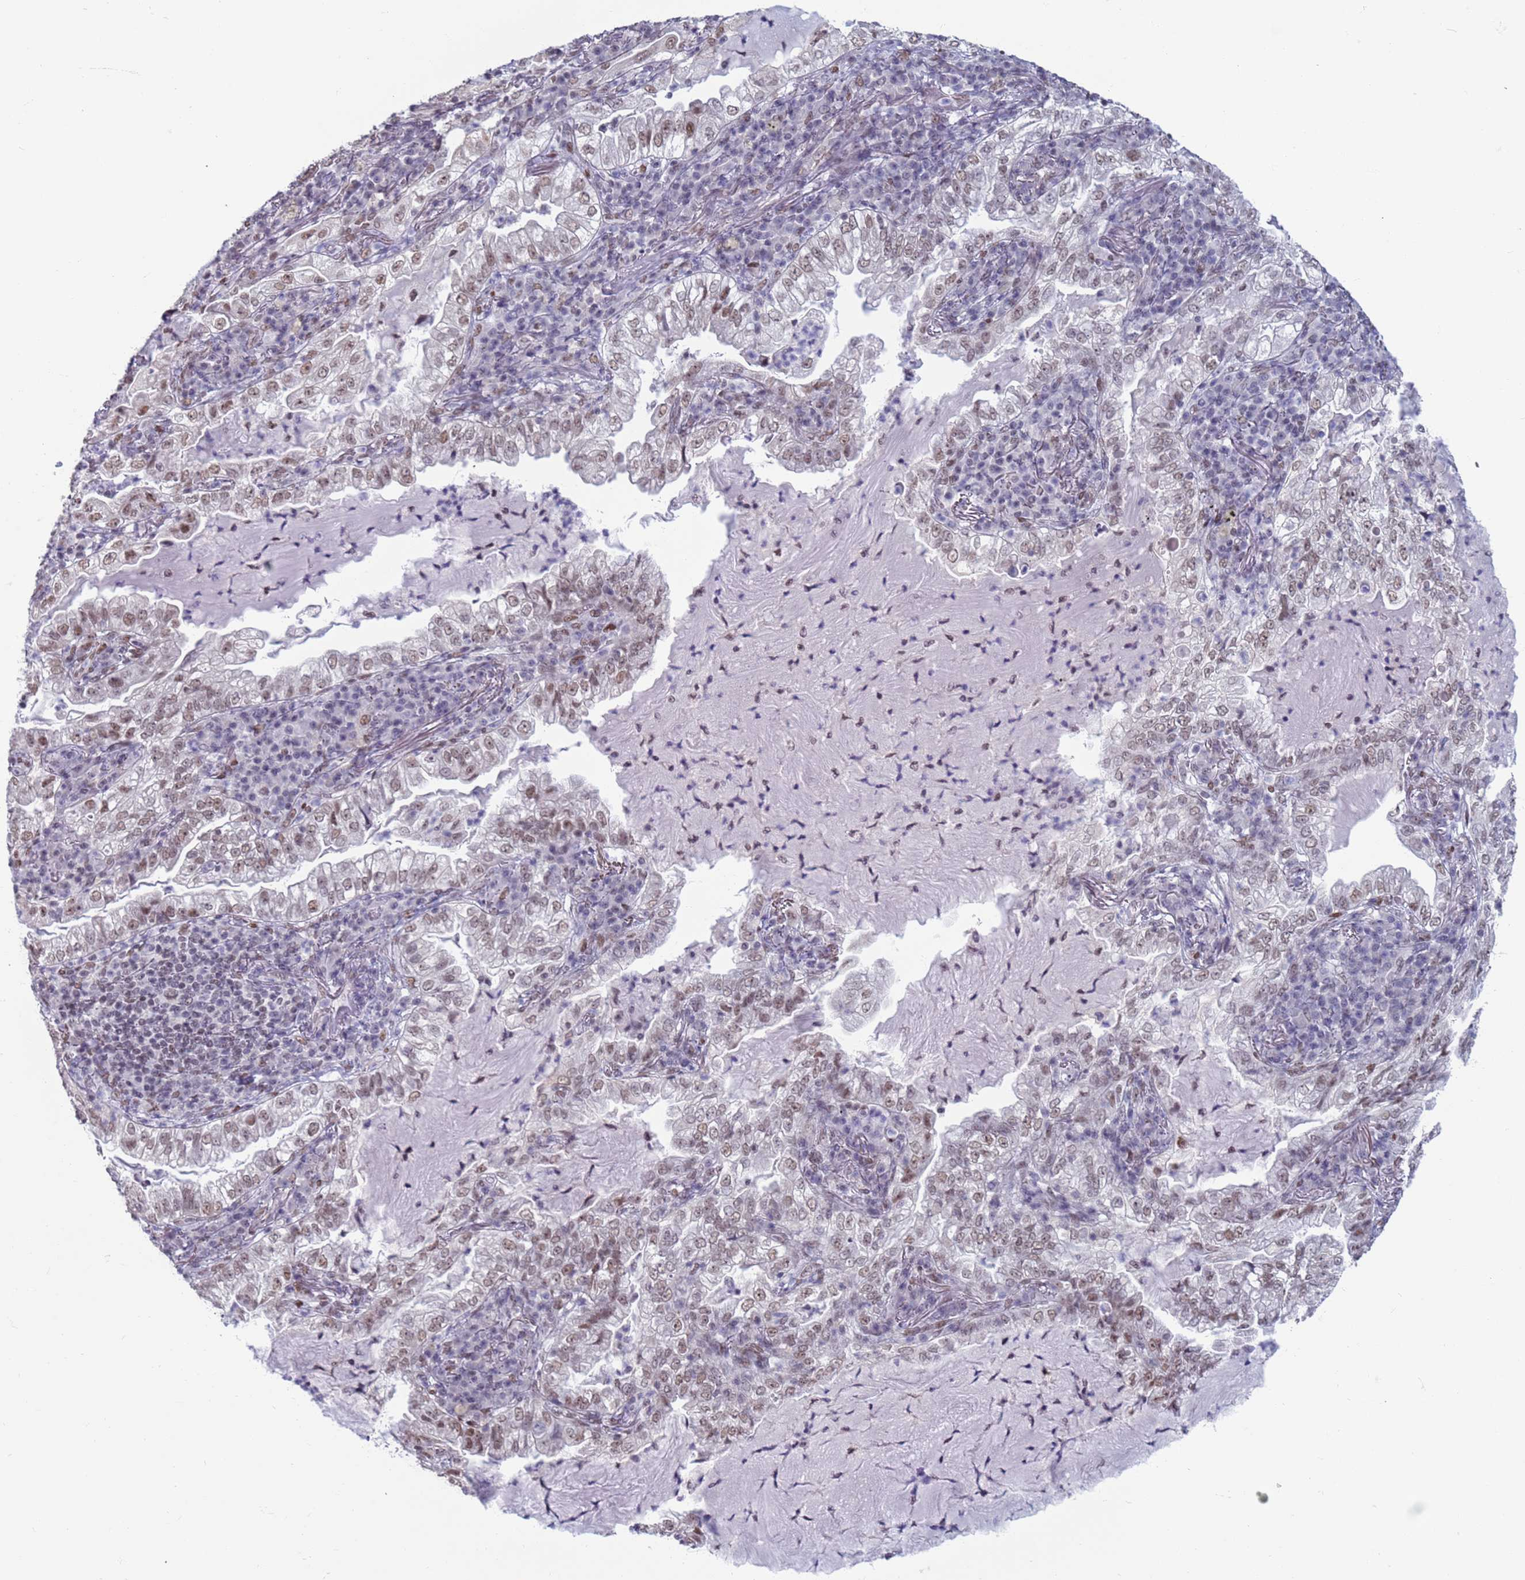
{"staining": {"intensity": "weak", "quantity": ">75%", "location": "nuclear"}, "tissue": "lung cancer", "cell_type": "Tumor cells", "image_type": "cancer", "snomed": [{"axis": "morphology", "description": "Adenocarcinoma, NOS"}, {"axis": "topography", "description": "Lung"}], "caption": "High-magnification brightfield microscopy of lung cancer (adenocarcinoma) stained with DAB (3,3'-diaminobenzidine) (brown) and counterstained with hematoxylin (blue). tumor cells exhibit weak nuclear staining is present in approximately>75% of cells.", "gene": "SAE1", "patient": {"sex": "female", "age": 73}}